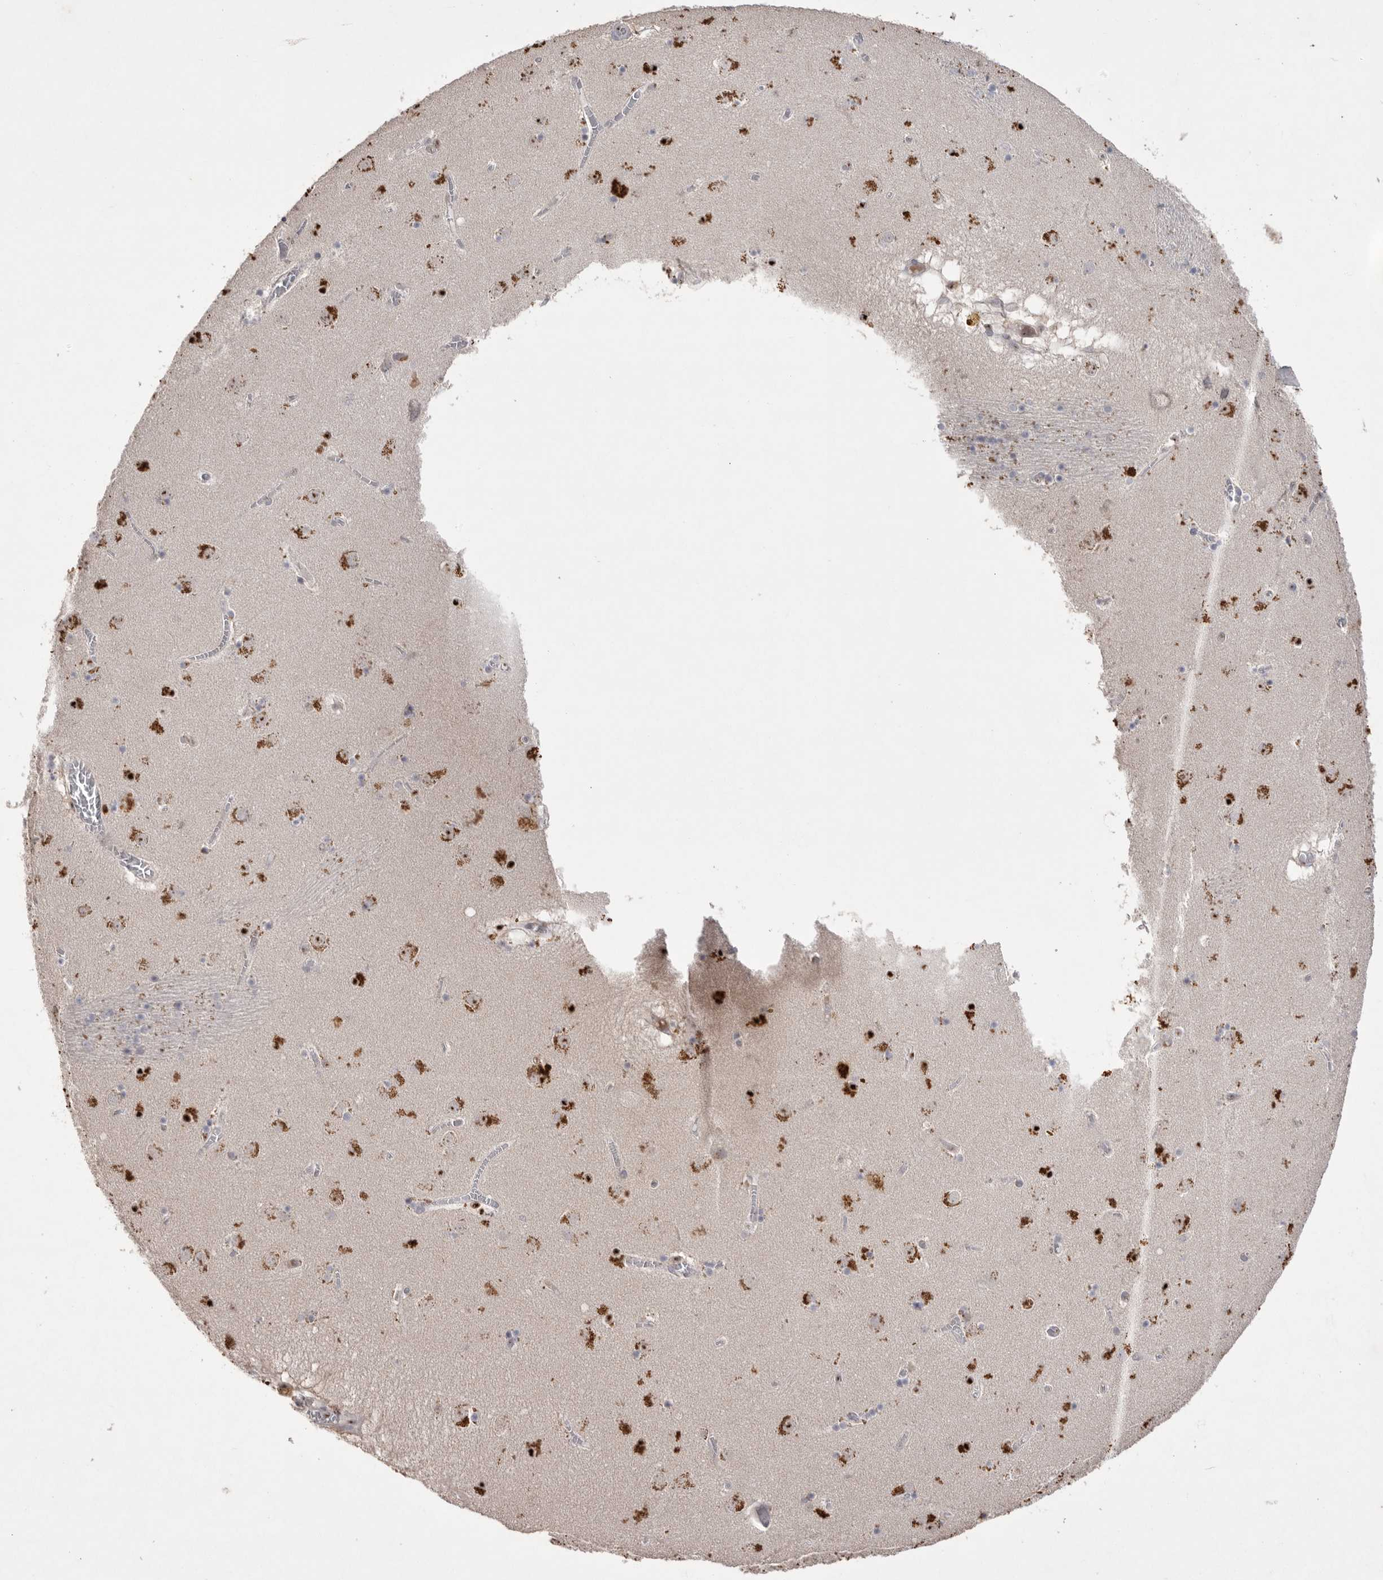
{"staining": {"intensity": "strong", "quantity": "<25%", "location": "nuclear"}, "tissue": "caudate", "cell_type": "Glial cells", "image_type": "normal", "snomed": [{"axis": "morphology", "description": "Normal tissue, NOS"}, {"axis": "topography", "description": "Lateral ventricle wall"}], "caption": "Immunohistochemical staining of unremarkable caudate exhibits medium levels of strong nuclear positivity in about <25% of glial cells. The protein of interest is shown in brown color, while the nuclei are stained blue.", "gene": "HUS1", "patient": {"sex": "male", "age": 70}}